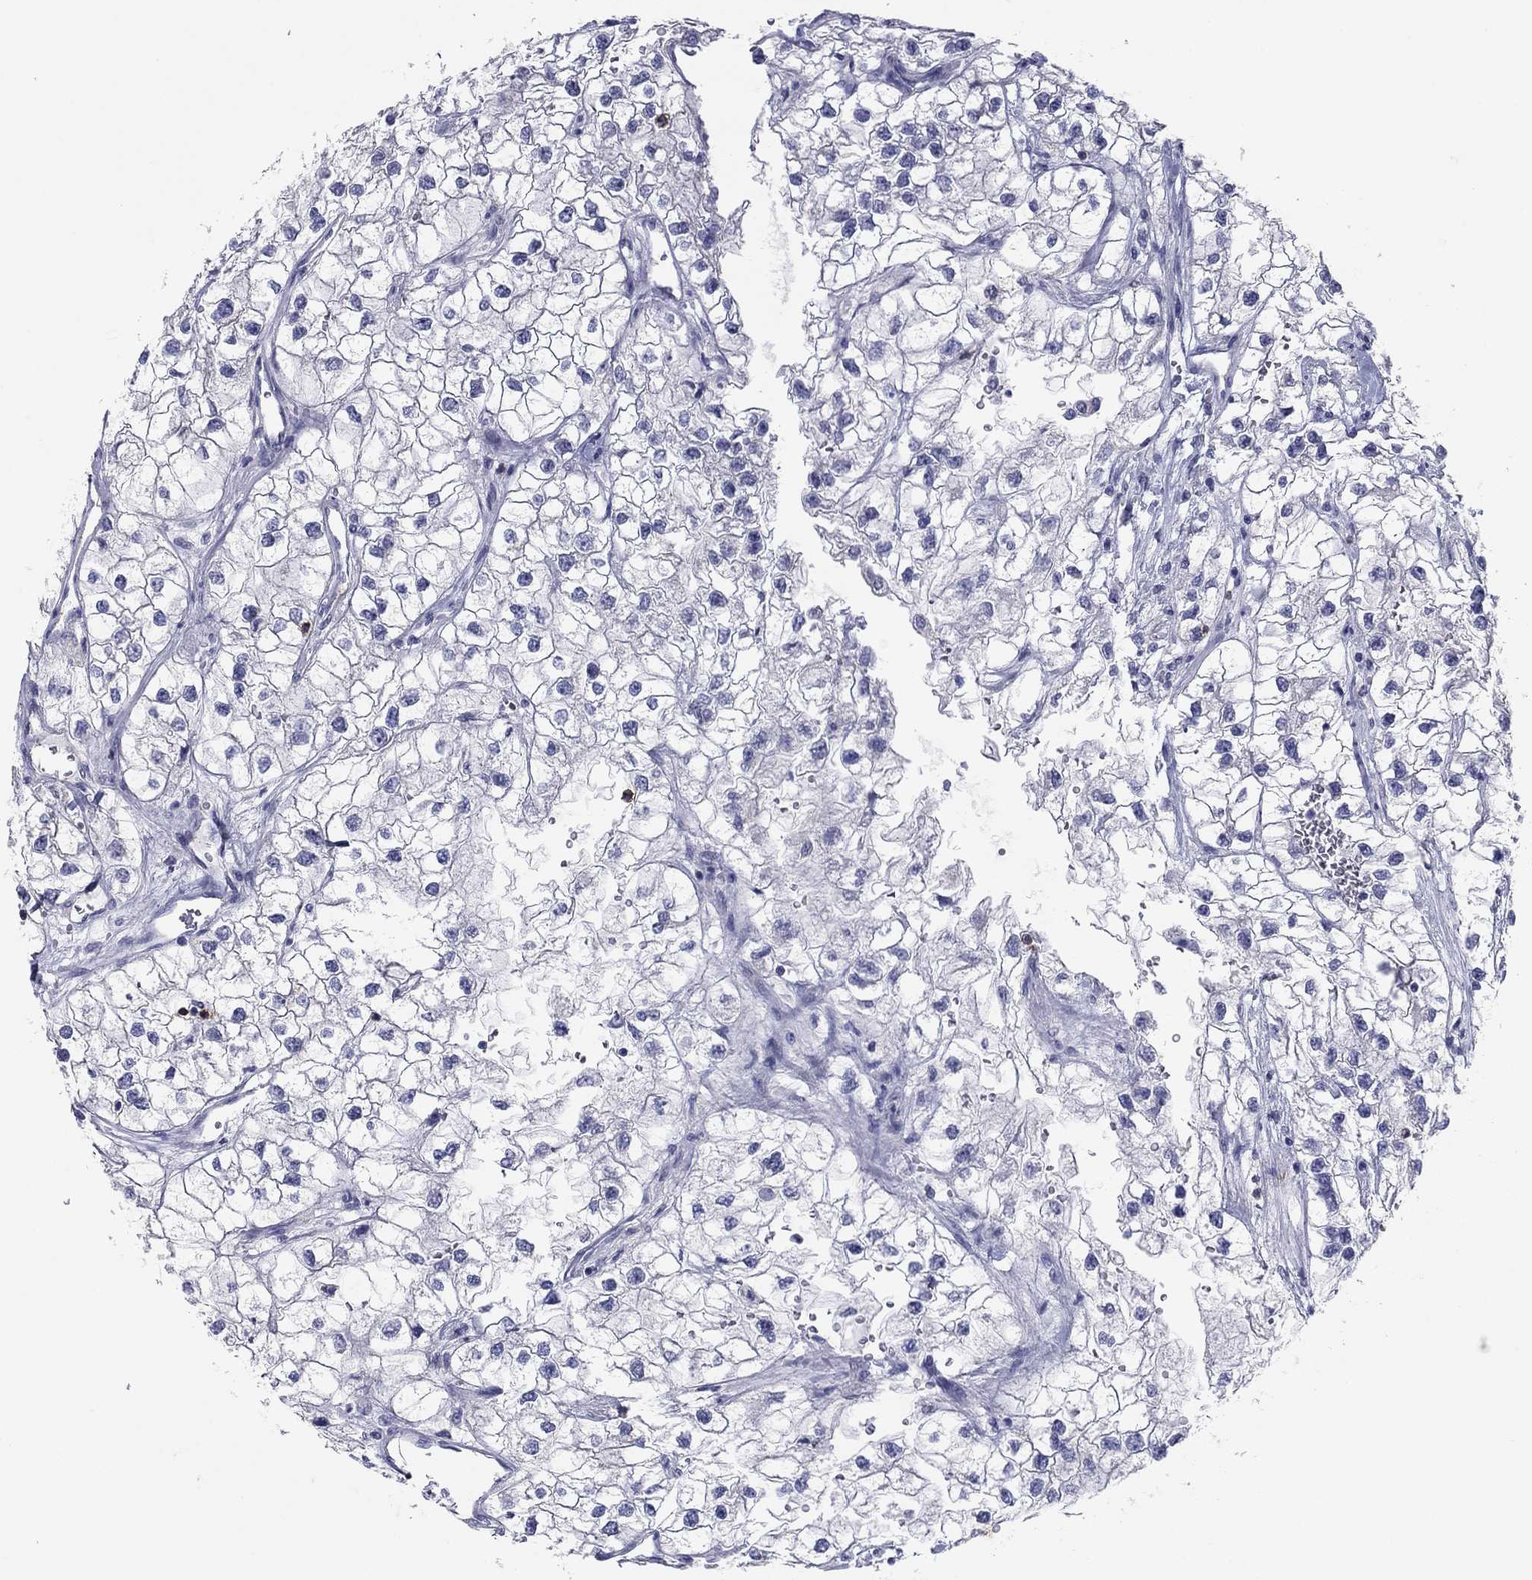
{"staining": {"intensity": "negative", "quantity": "none", "location": "none"}, "tissue": "renal cancer", "cell_type": "Tumor cells", "image_type": "cancer", "snomed": [{"axis": "morphology", "description": "Adenocarcinoma, NOS"}, {"axis": "topography", "description": "Kidney"}], "caption": "An image of human renal adenocarcinoma is negative for staining in tumor cells. (Immunohistochemistry, brightfield microscopy, high magnification).", "gene": "ITGAE", "patient": {"sex": "male", "age": 59}}